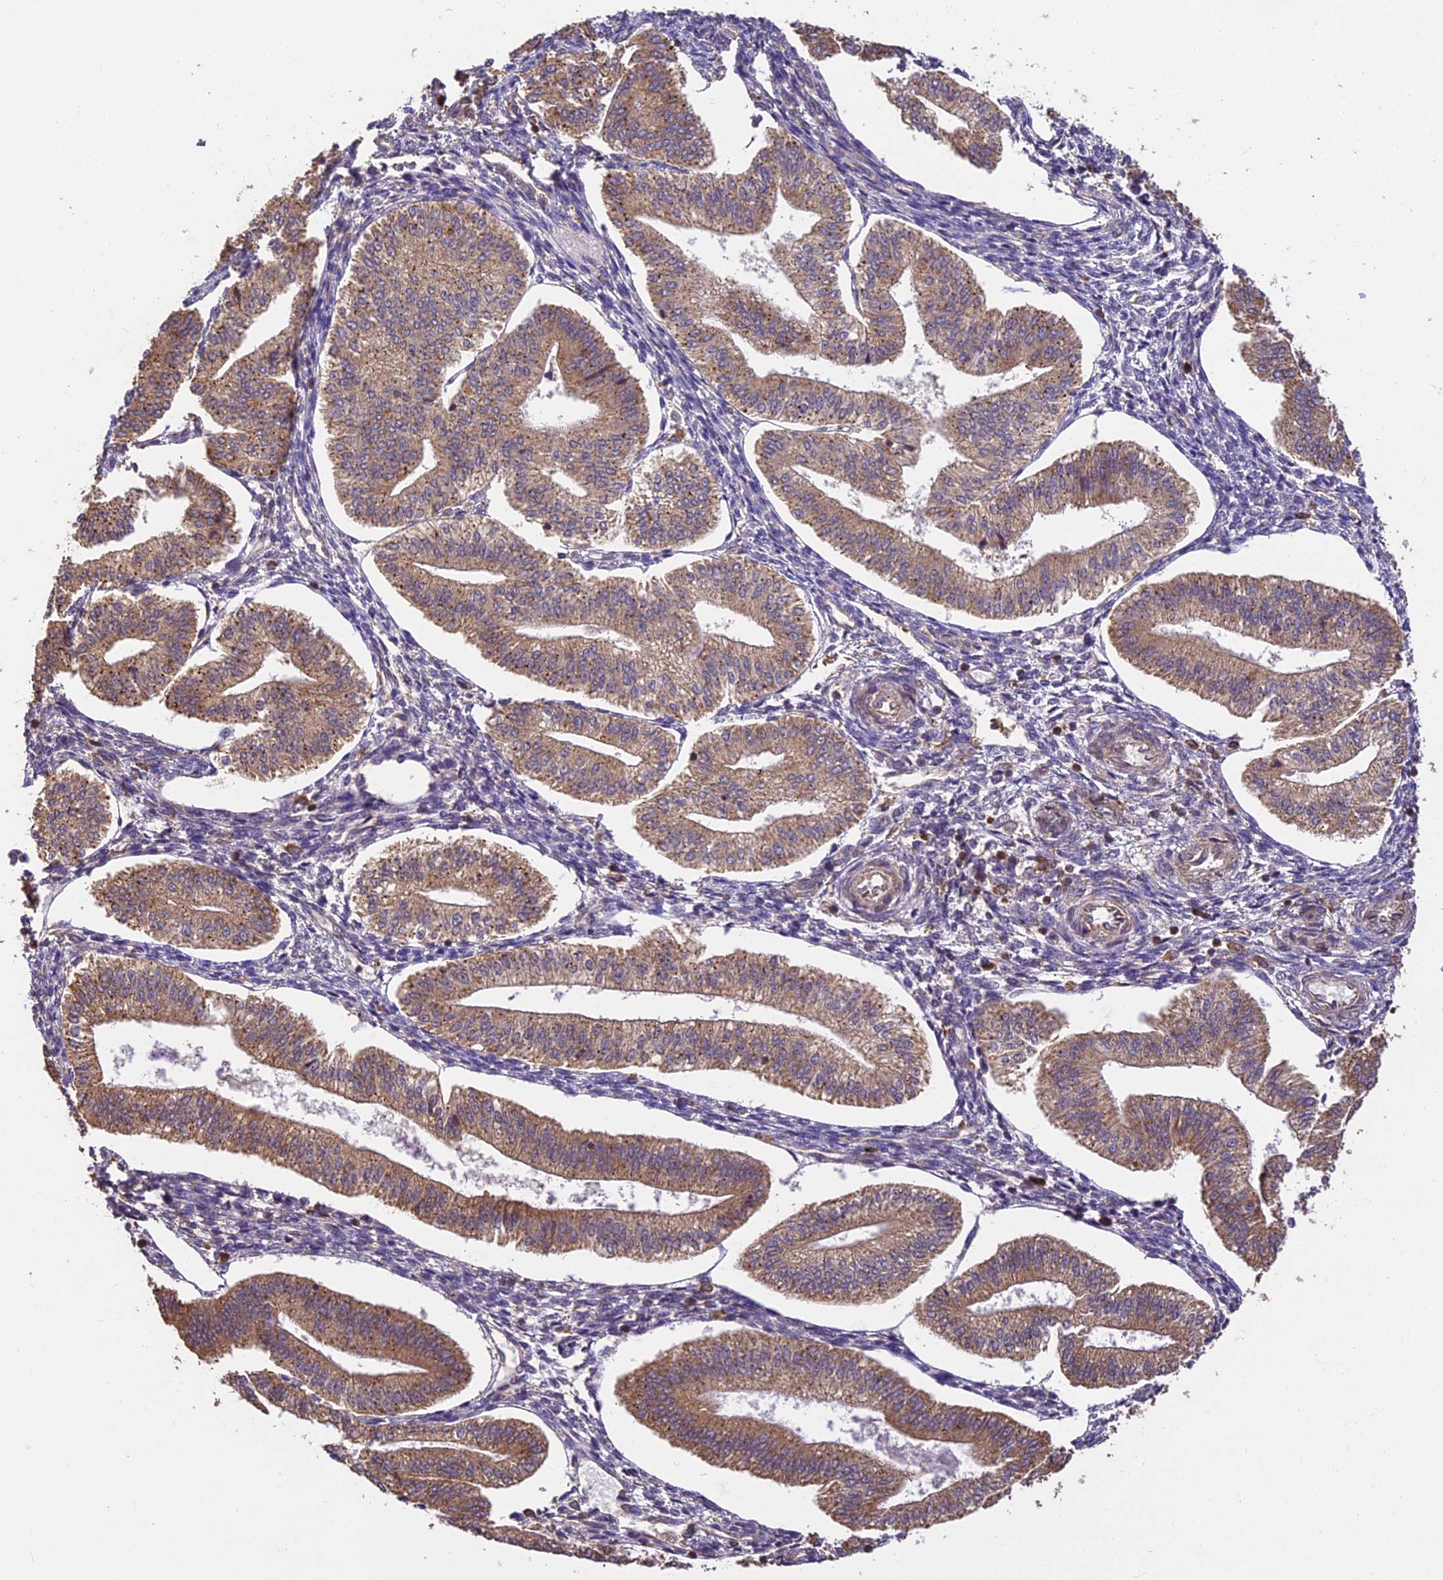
{"staining": {"intensity": "weak", "quantity": "25%-75%", "location": "cytoplasmic/membranous"}, "tissue": "endometrium", "cell_type": "Cells in endometrial stroma", "image_type": "normal", "snomed": [{"axis": "morphology", "description": "Normal tissue, NOS"}, {"axis": "topography", "description": "Endometrium"}], "caption": "Immunohistochemical staining of normal human endometrium shows 25%-75% levels of weak cytoplasmic/membranous protein expression in approximately 25%-75% of cells in endometrial stroma.", "gene": "BRAP", "patient": {"sex": "female", "age": 34}}